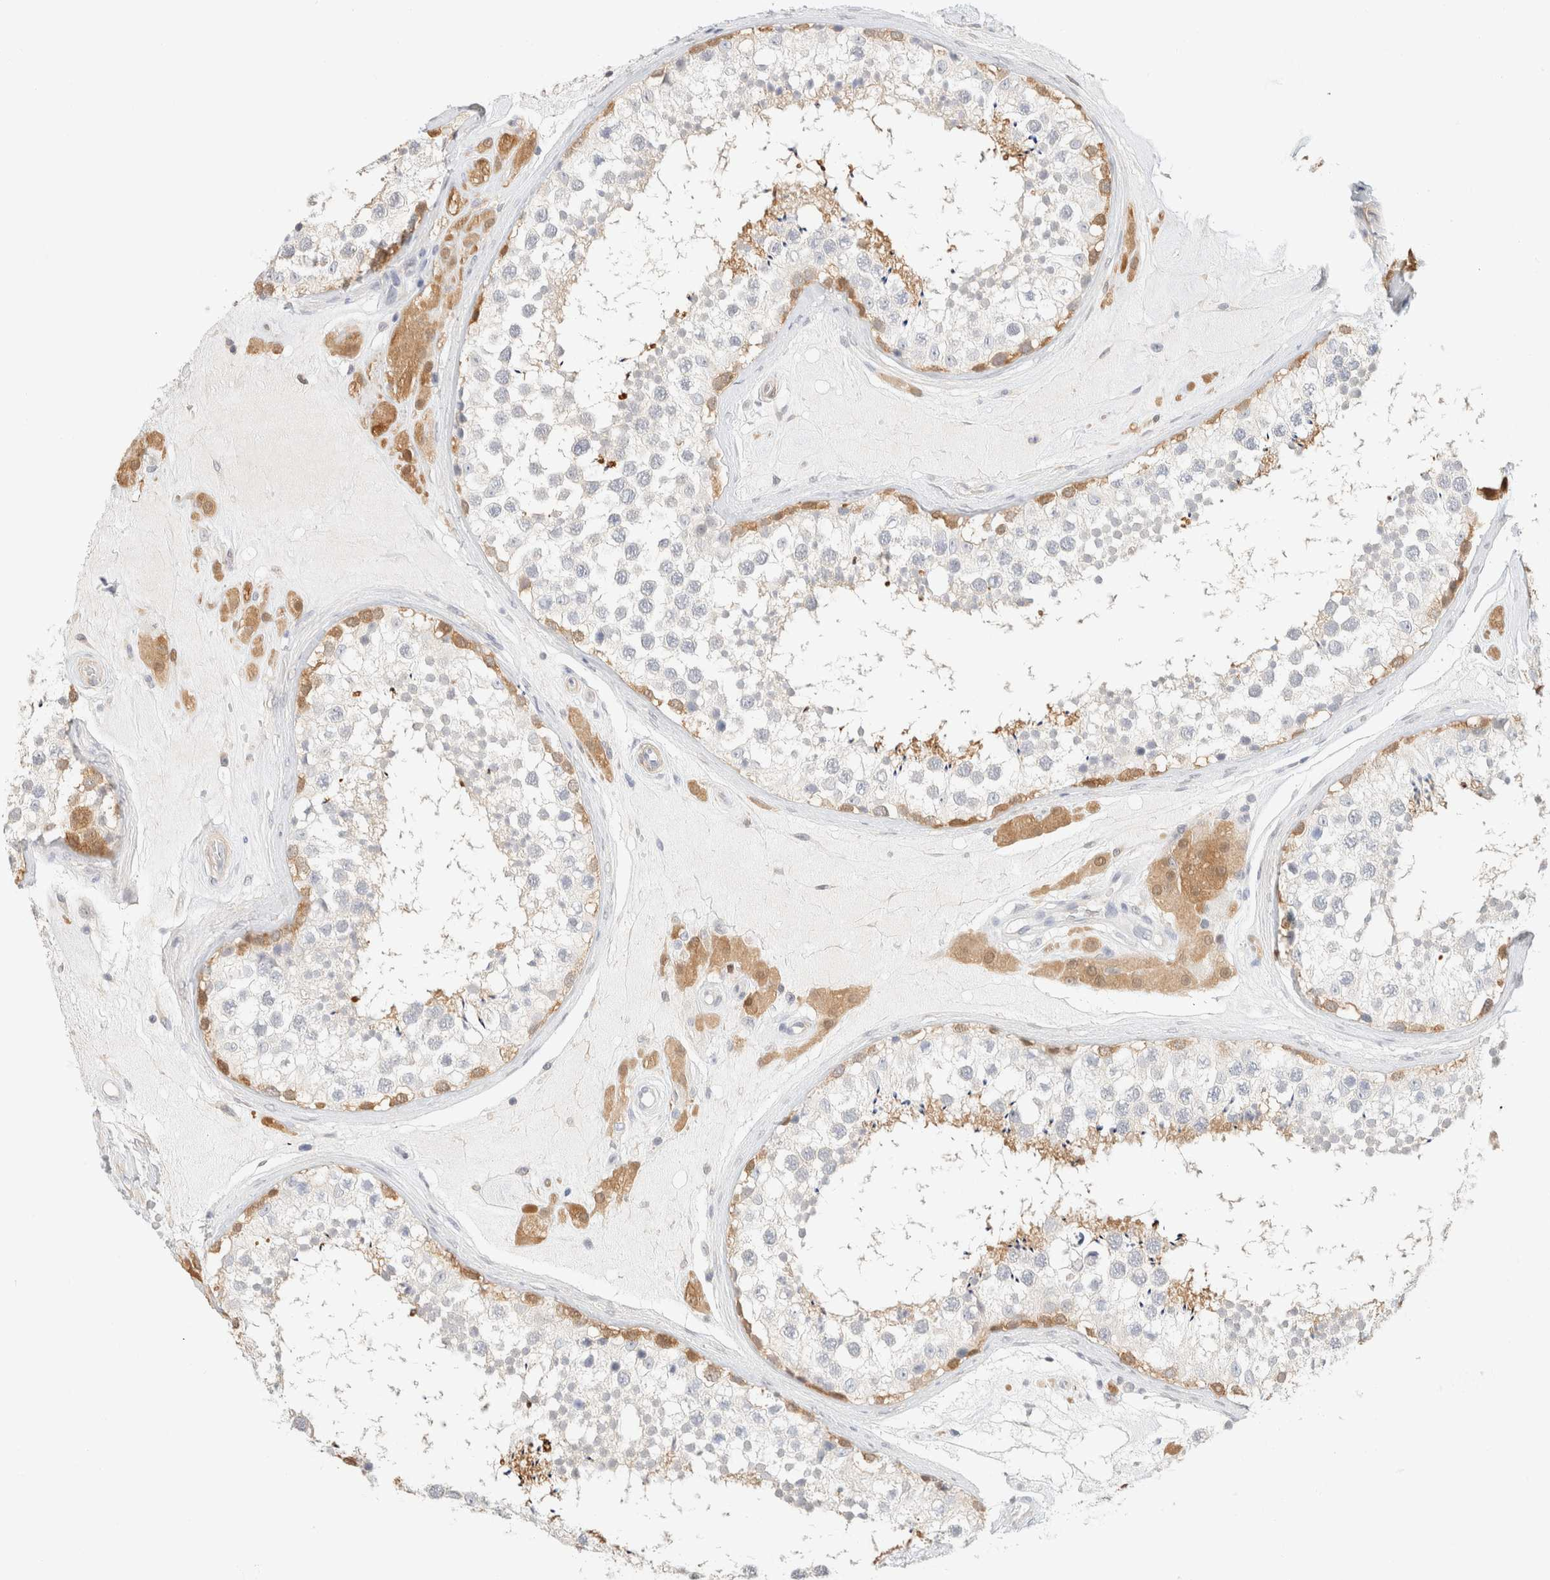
{"staining": {"intensity": "moderate", "quantity": "<25%", "location": "cytoplasmic/membranous,nuclear"}, "tissue": "testis", "cell_type": "Cells in seminiferous ducts", "image_type": "normal", "snomed": [{"axis": "morphology", "description": "Normal tissue, NOS"}, {"axis": "topography", "description": "Testis"}], "caption": "High-power microscopy captured an immunohistochemistry histopathology image of unremarkable testis, revealing moderate cytoplasmic/membranous,nuclear expression in approximately <25% of cells in seminiferous ducts.", "gene": "GPI", "patient": {"sex": "male", "age": 46}}